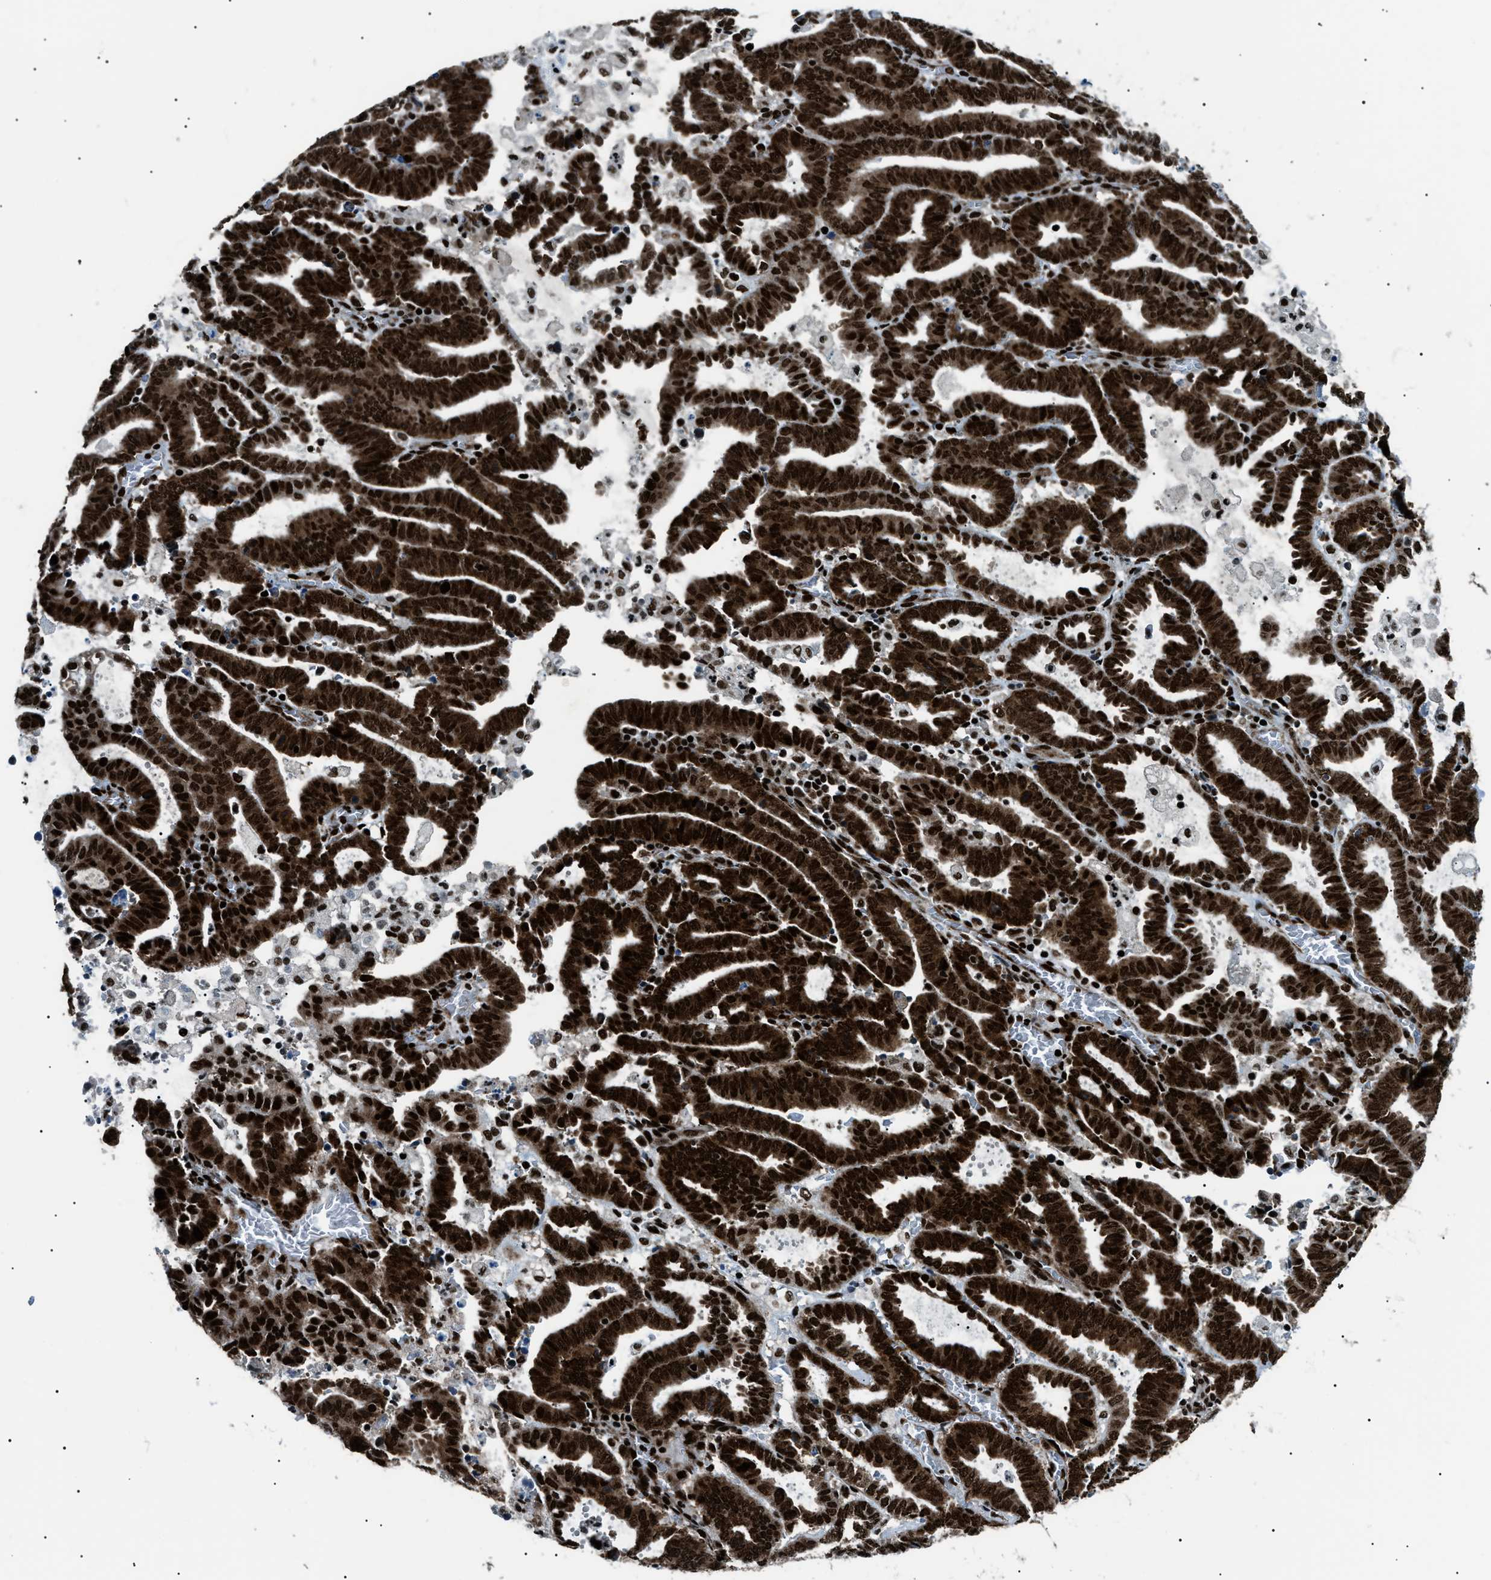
{"staining": {"intensity": "strong", "quantity": ">75%", "location": "cytoplasmic/membranous,nuclear"}, "tissue": "endometrial cancer", "cell_type": "Tumor cells", "image_type": "cancer", "snomed": [{"axis": "morphology", "description": "Adenocarcinoma, NOS"}, {"axis": "topography", "description": "Uterus"}], "caption": "A micrograph of human endometrial cancer (adenocarcinoma) stained for a protein reveals strong cytoplasmic/membranous and nuclear brown staining in tumor cells. The protein of interest is stained brown, and the nuclei are stained in blue (DAB (3,3'-diaminobenzidine) IHC with brightfield microscopy, high magnification).", "gene": "HNRNPK", "patient": {"sex": "female", "age": 83}}